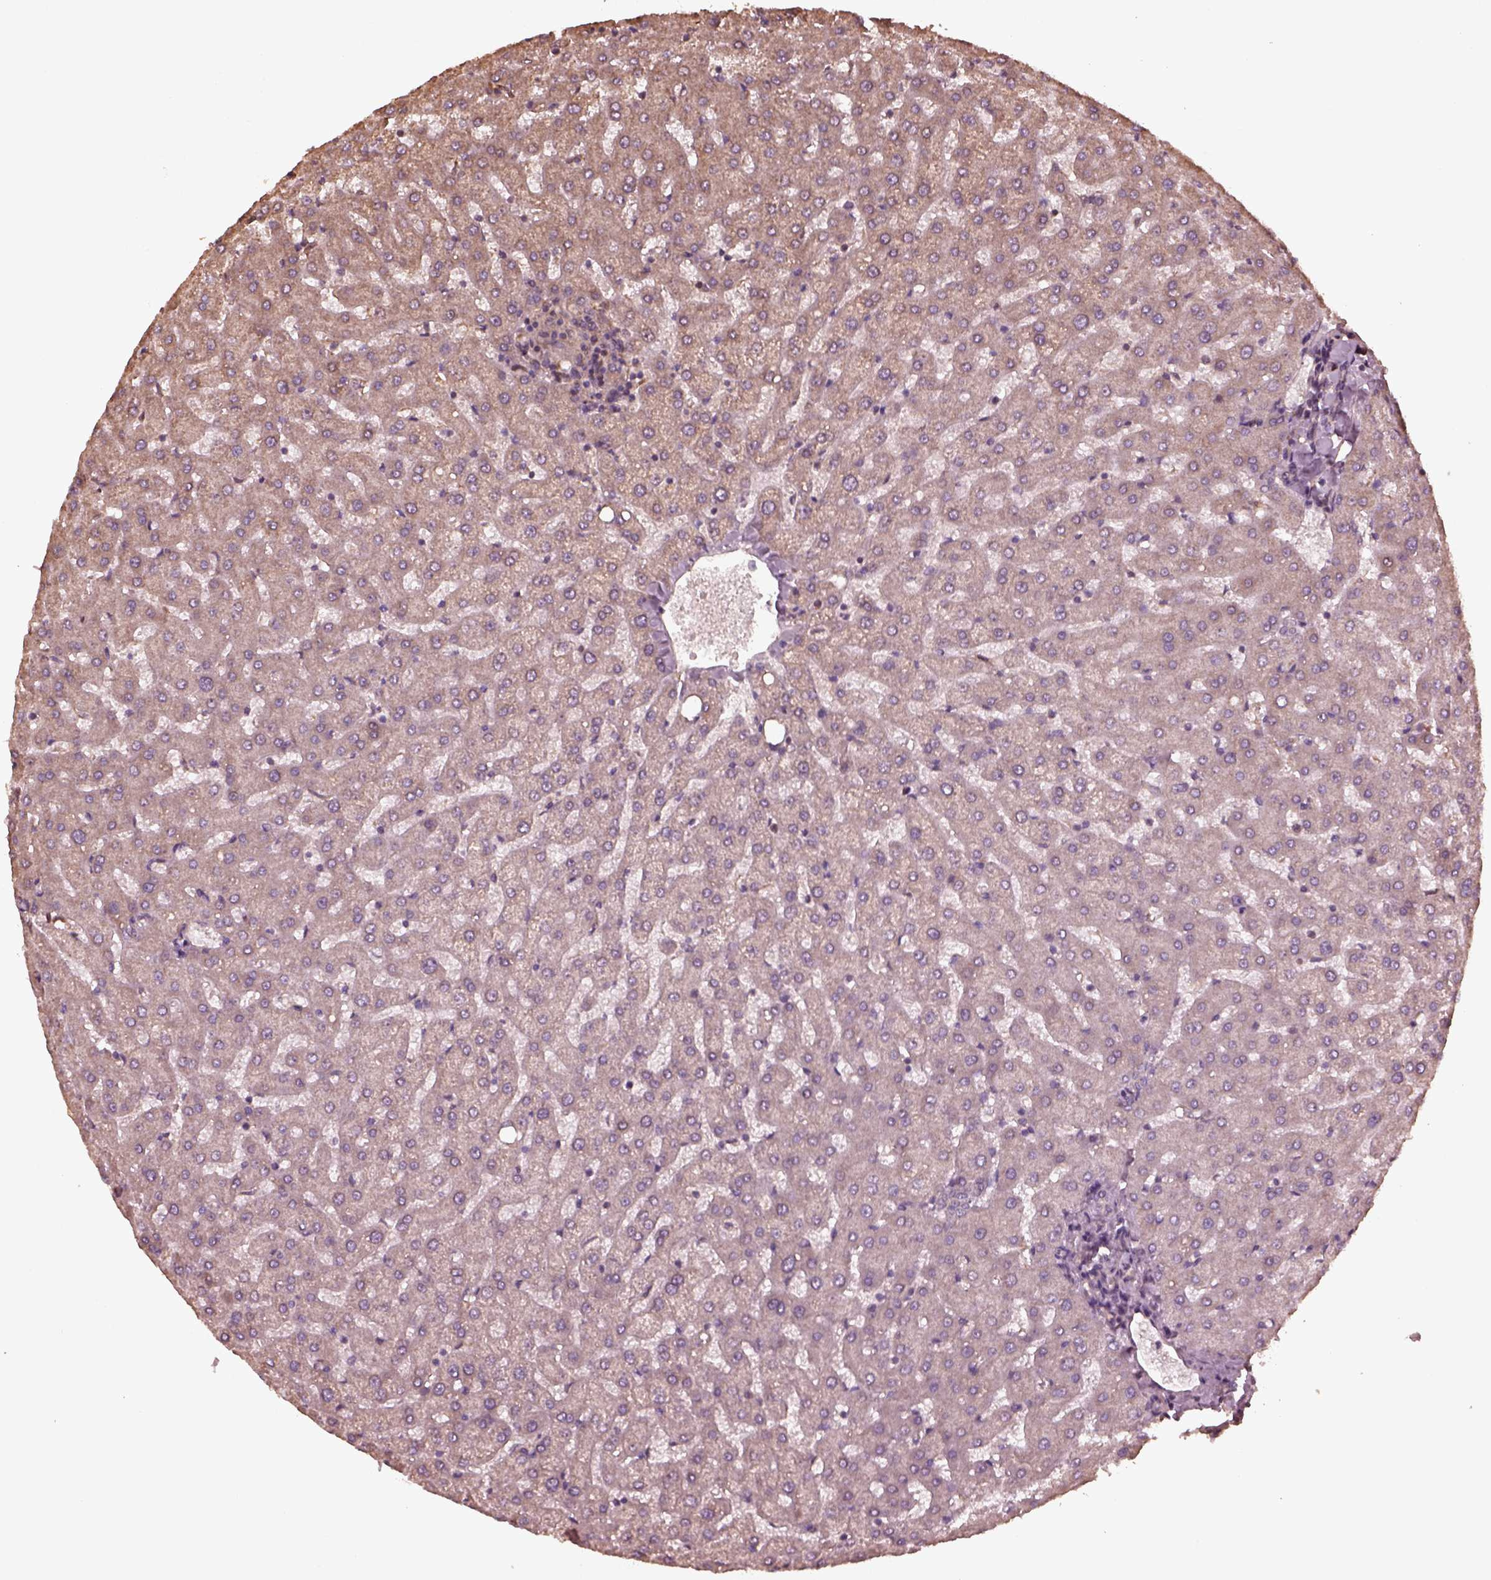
{"staining": {"intensity": "negative", "quantity": "none", "location": "none"}, "tissue": "liver", "cell_type": "Cholangiocytes", "image_type": "normal", "snomed": [{"axis": "morphology", "description": "Normal tissue, NOS"}, {"axis": "topography", "description": "Liver"}], "caption": "Unremarkable liver was stained to show a protein in brown. There is no significant staining in cholangiocytes. (Stains: DAB IHC with hematoxylin counter stain, Microscopy: brightfield microscopy at high magnification).", "gene": "GTPBP1", "patient": {"sex": "female", "age": 50}}